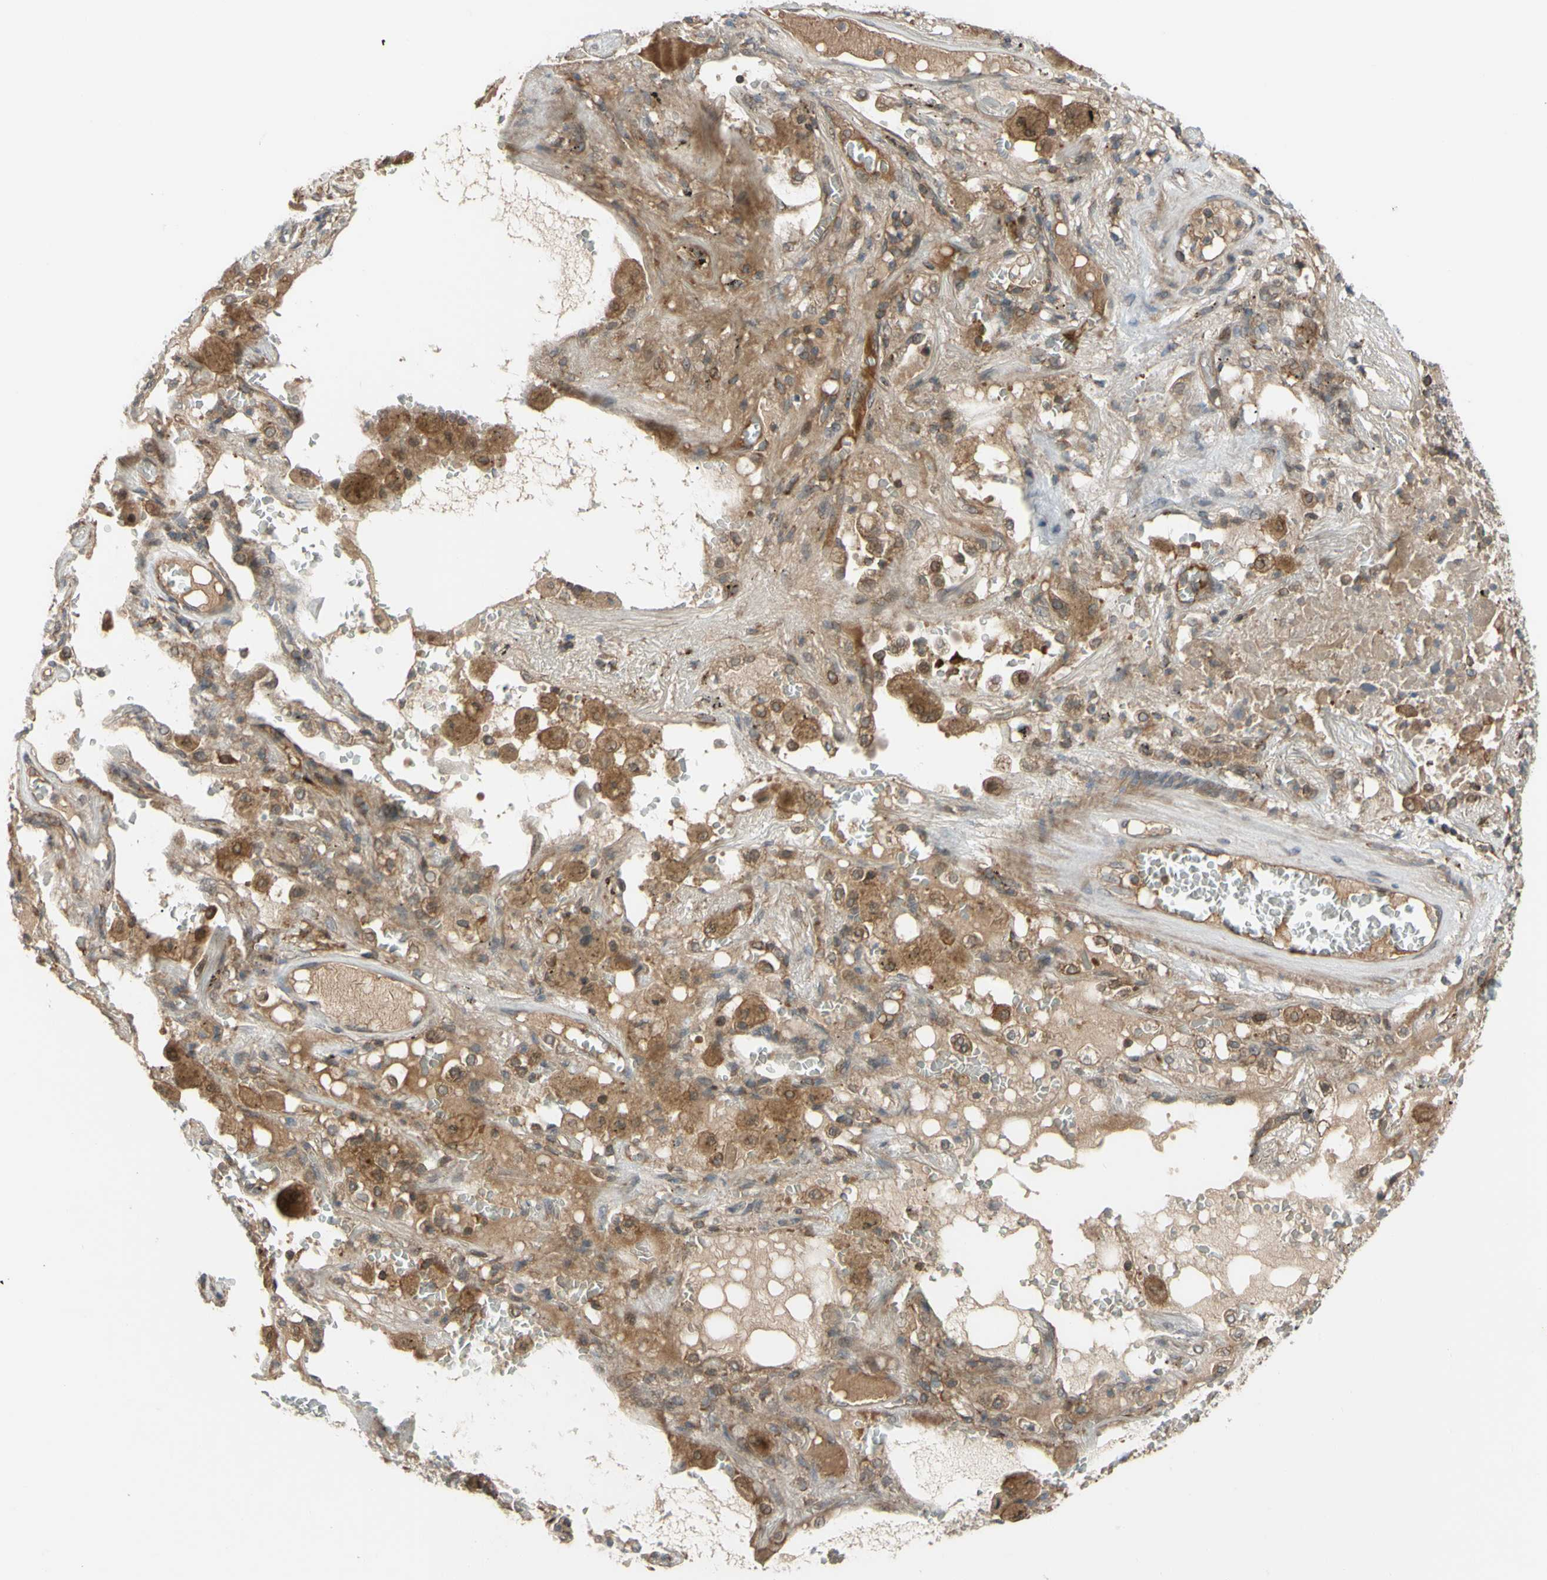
{"staining": {"intensity": "moderate", "quantity": ">75%", "location": "cytoplasmic/membranous,nuclear"}, "tissue": "lung cancer", "cell_type": "Tumor cells", "image_type": "cancer", "snomed": [{"axis": "morphology", "description": "Squamous cell carcinoma, NOS"}, {"axis": "topography", "description": "Lung"}], "caption": "DAB immunohistochemical staining of human lung cancer (squamous cell carcinoma) displays moderate cytoplasmic/membranous and nuclear protein positivity in approximately >75% of tumor cells.", "gene": "FLII", "patient": {"sex": "male", "age": 57}}